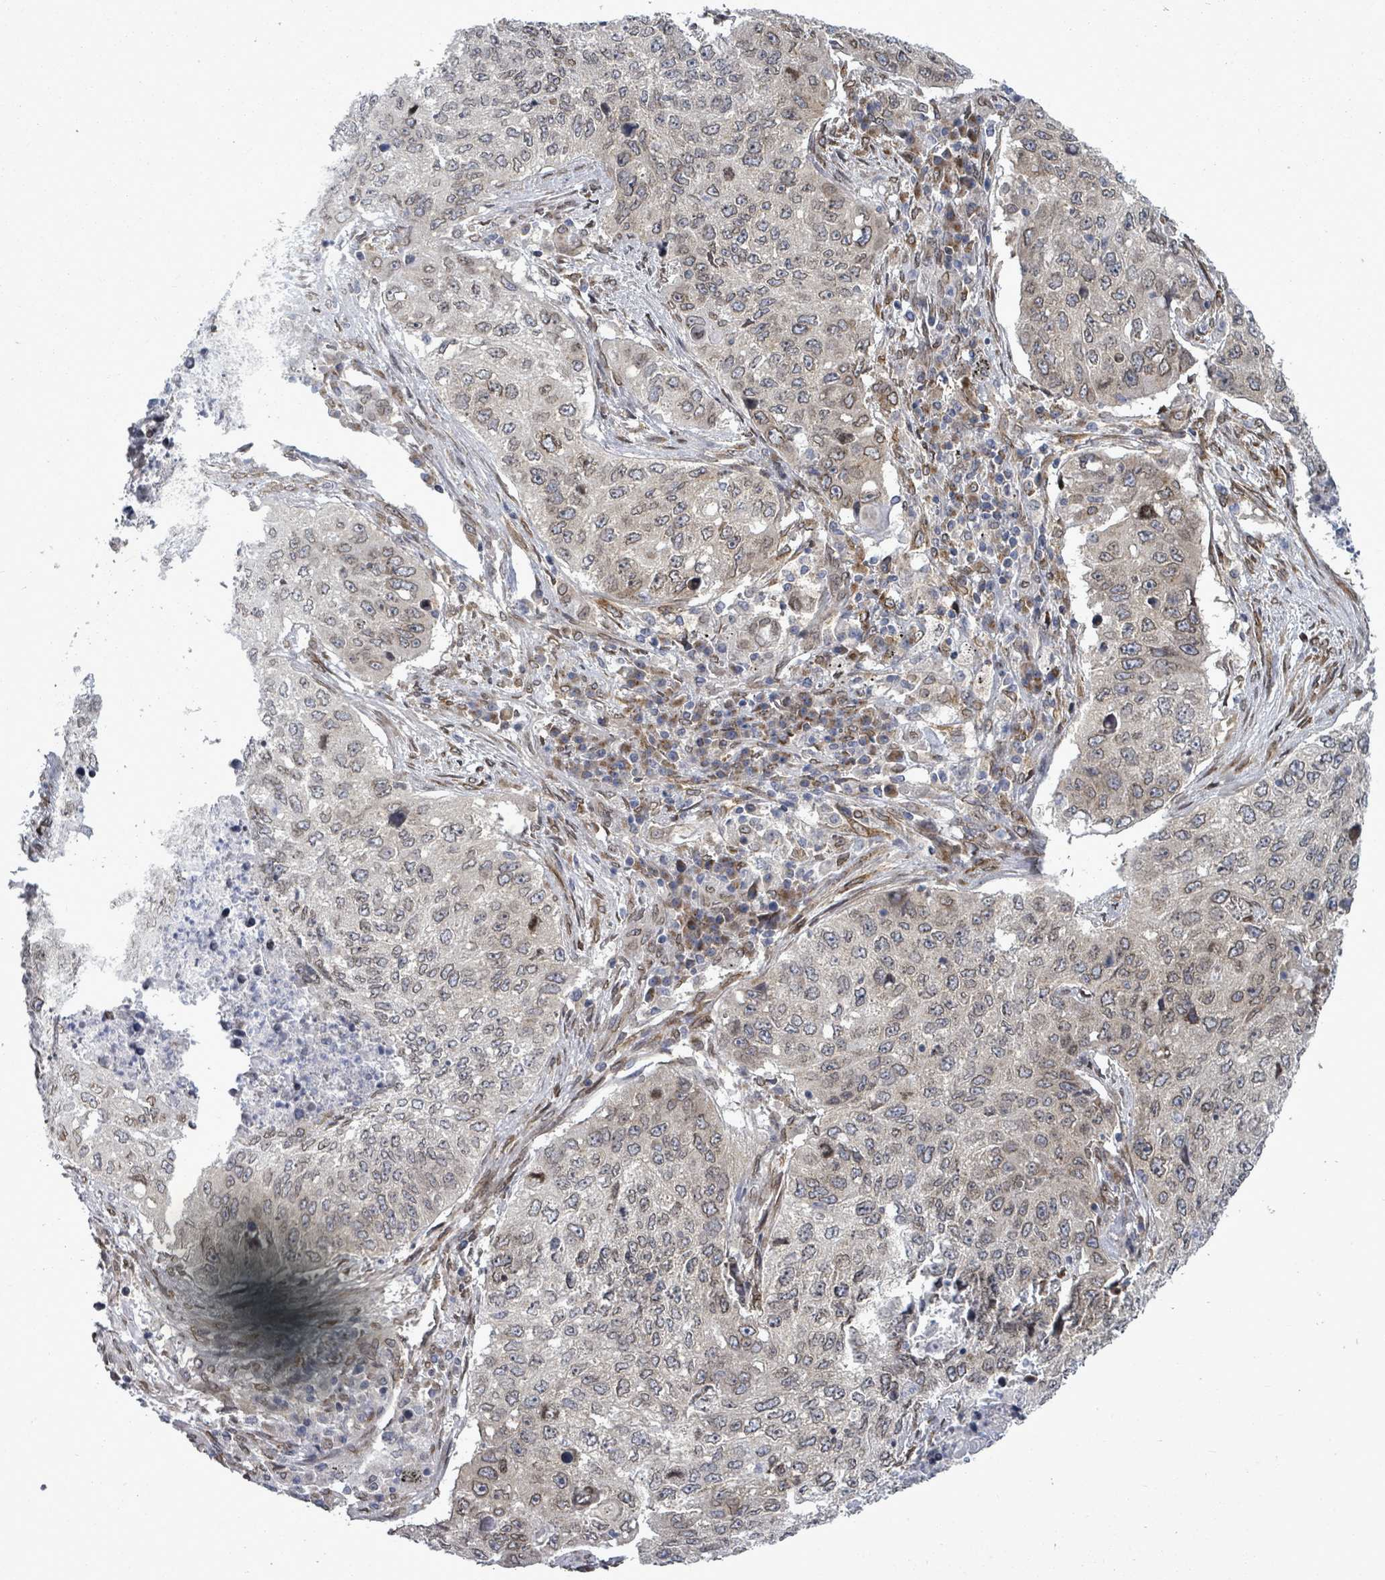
{"staining": {"intensity": "weak", "quantity": "25%-75%", "location": "cytoplasmic/membranous,nuclear"}, "tissue": "lung cancer", "cell_type": "Tumor cells", "image_type": "cancer", "snomed": [{"axis": "morphology", "description": "Squamous cell carcinoma, NOS"}, {"axis": "topography", "description": "Lung"}], "caption": "Lung cancer (squamous cell carcinoma) stained for a protein (brown) reveals weak cytoplasmic/membranous and nuclear positive positivity in about 25%-75% of tumor cells.", "gene": "ARFGAP1", "patient": {"sex": "female", "age": 63}}